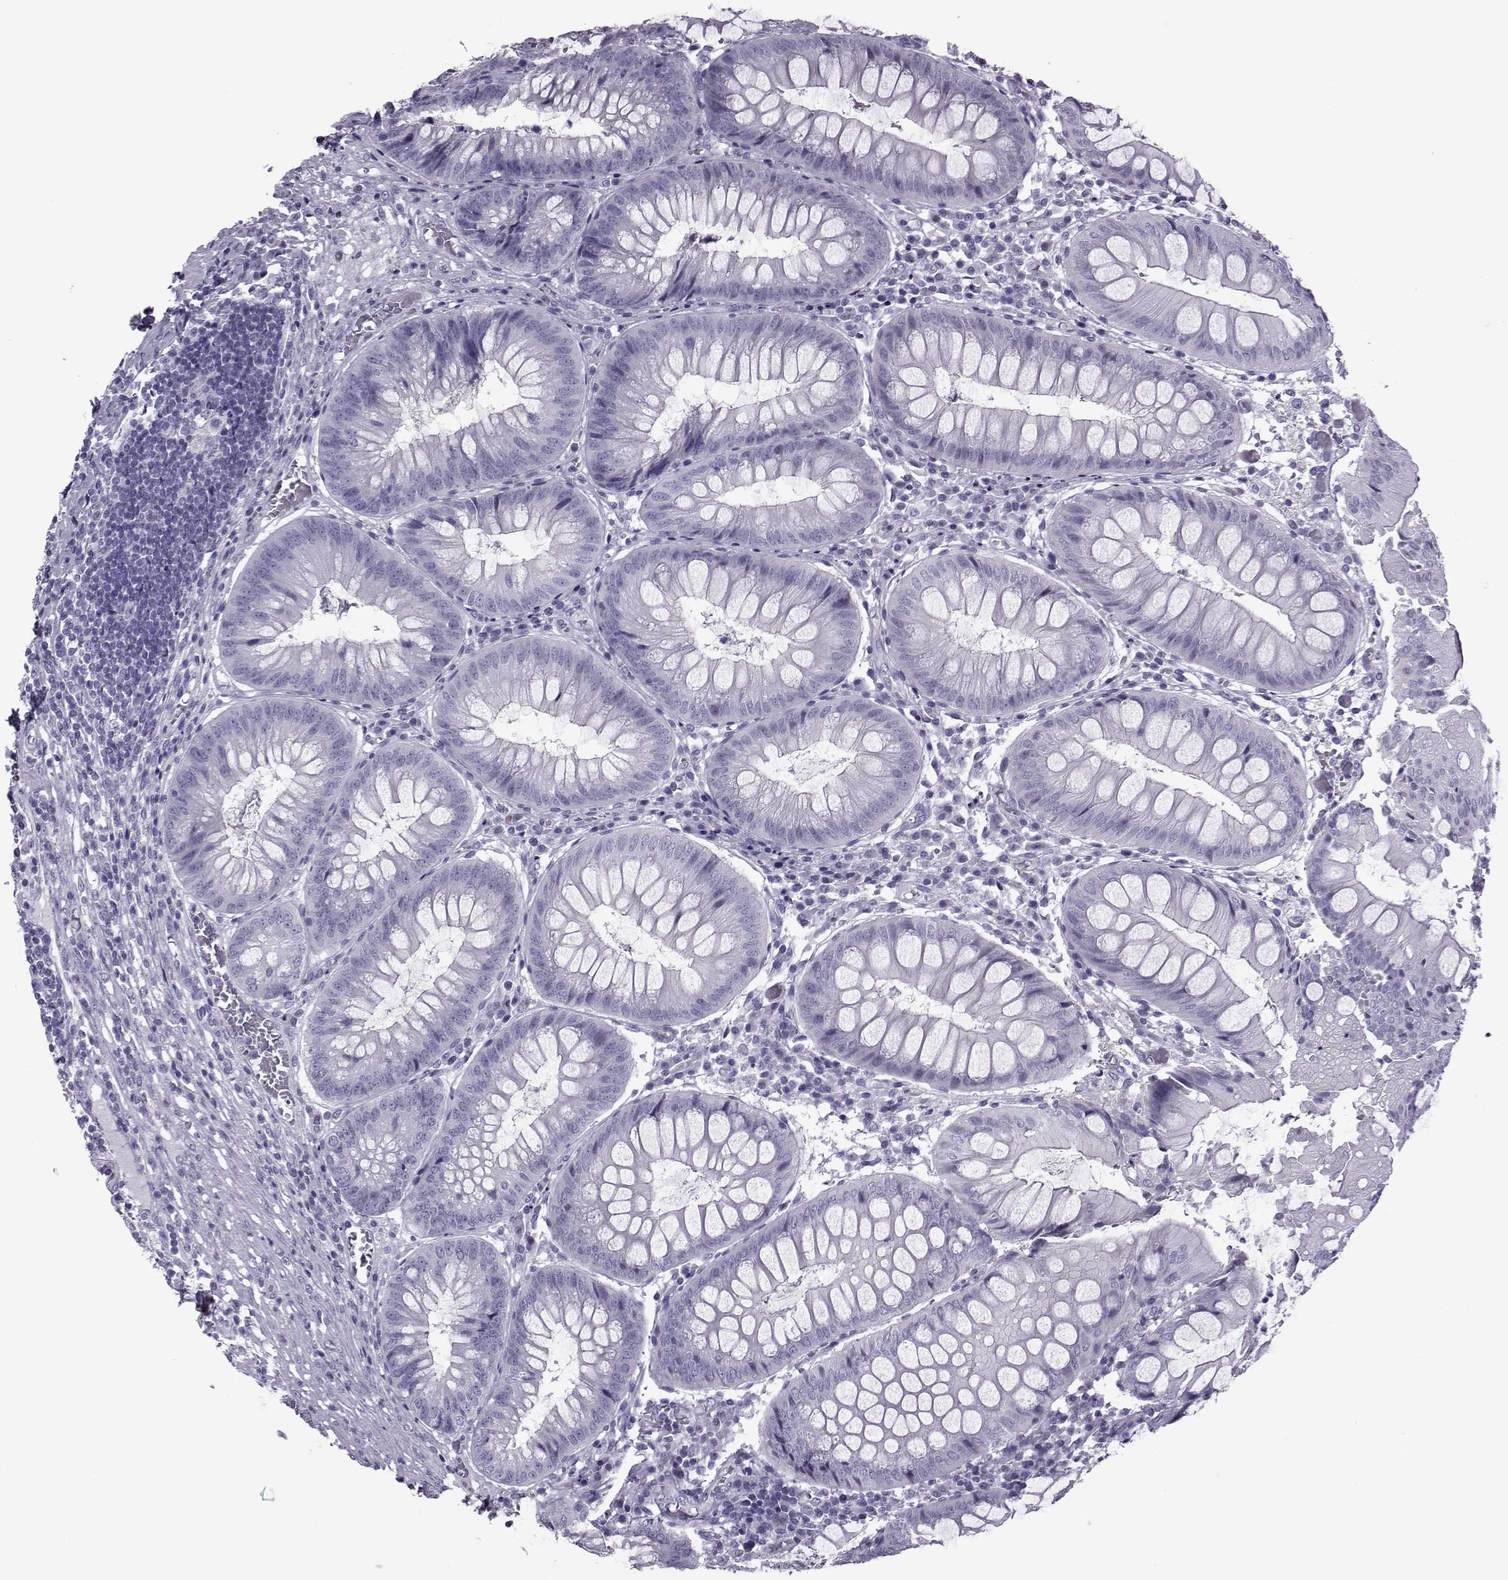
{"staining": {"intensity": "negative", "quantity": "none", "location": "none"}, "tissue": "appendix", "cell_type": "Glandular cells", "image_type": "normal", "snomed": [{"axis": "morphology", "description": "Normal tissue, NOS"}, {"axis": "morphology", "description": "Inflammation, NOS"}, {"axis": "topography", "description": "Appendix"}], "caption": "Human appendix stained for a protein using IHC demonstrates no positivity in glandular cells.", "gene": "OIP5", "patient": {"sex": "male", "age": 16}}